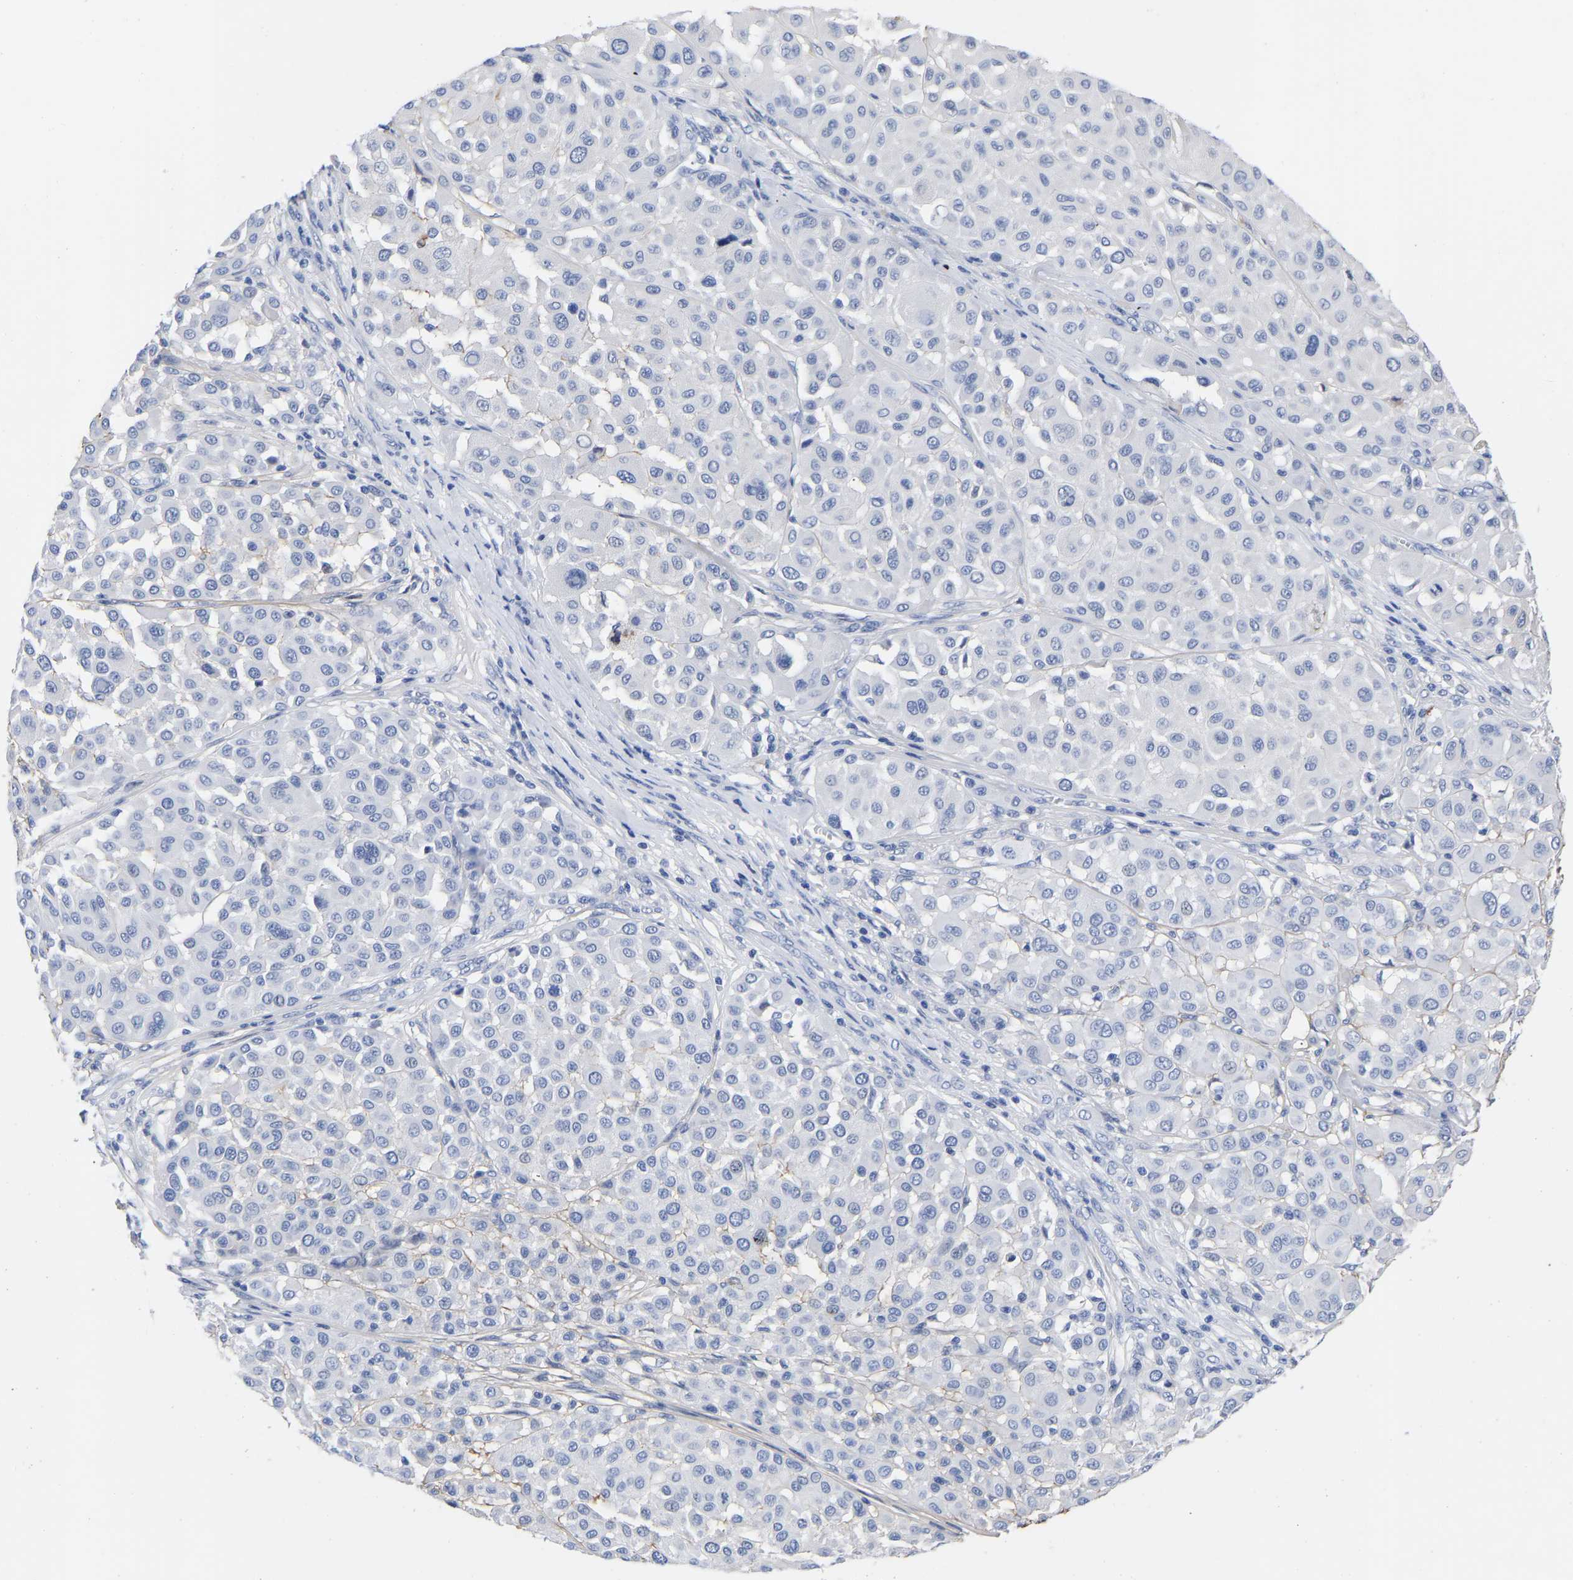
{"staining": {"intensity": "negative", "quantity": "none", "location": "none"}, "tissue": "melanoma", "cell_type": "Tumor cells", "image_type": "cancer", "snomed": [{"axis": "morphology", "description": "Malignant melanoma, Metastatic site"}, {"axis": "topography", "description": "Soft tissue"}], "caption": "Tumor cells show no significant staining in malignant melanoma (metastatic site).", "gene": "GPA33", "patient": {"sex": "male", "age": 41}}